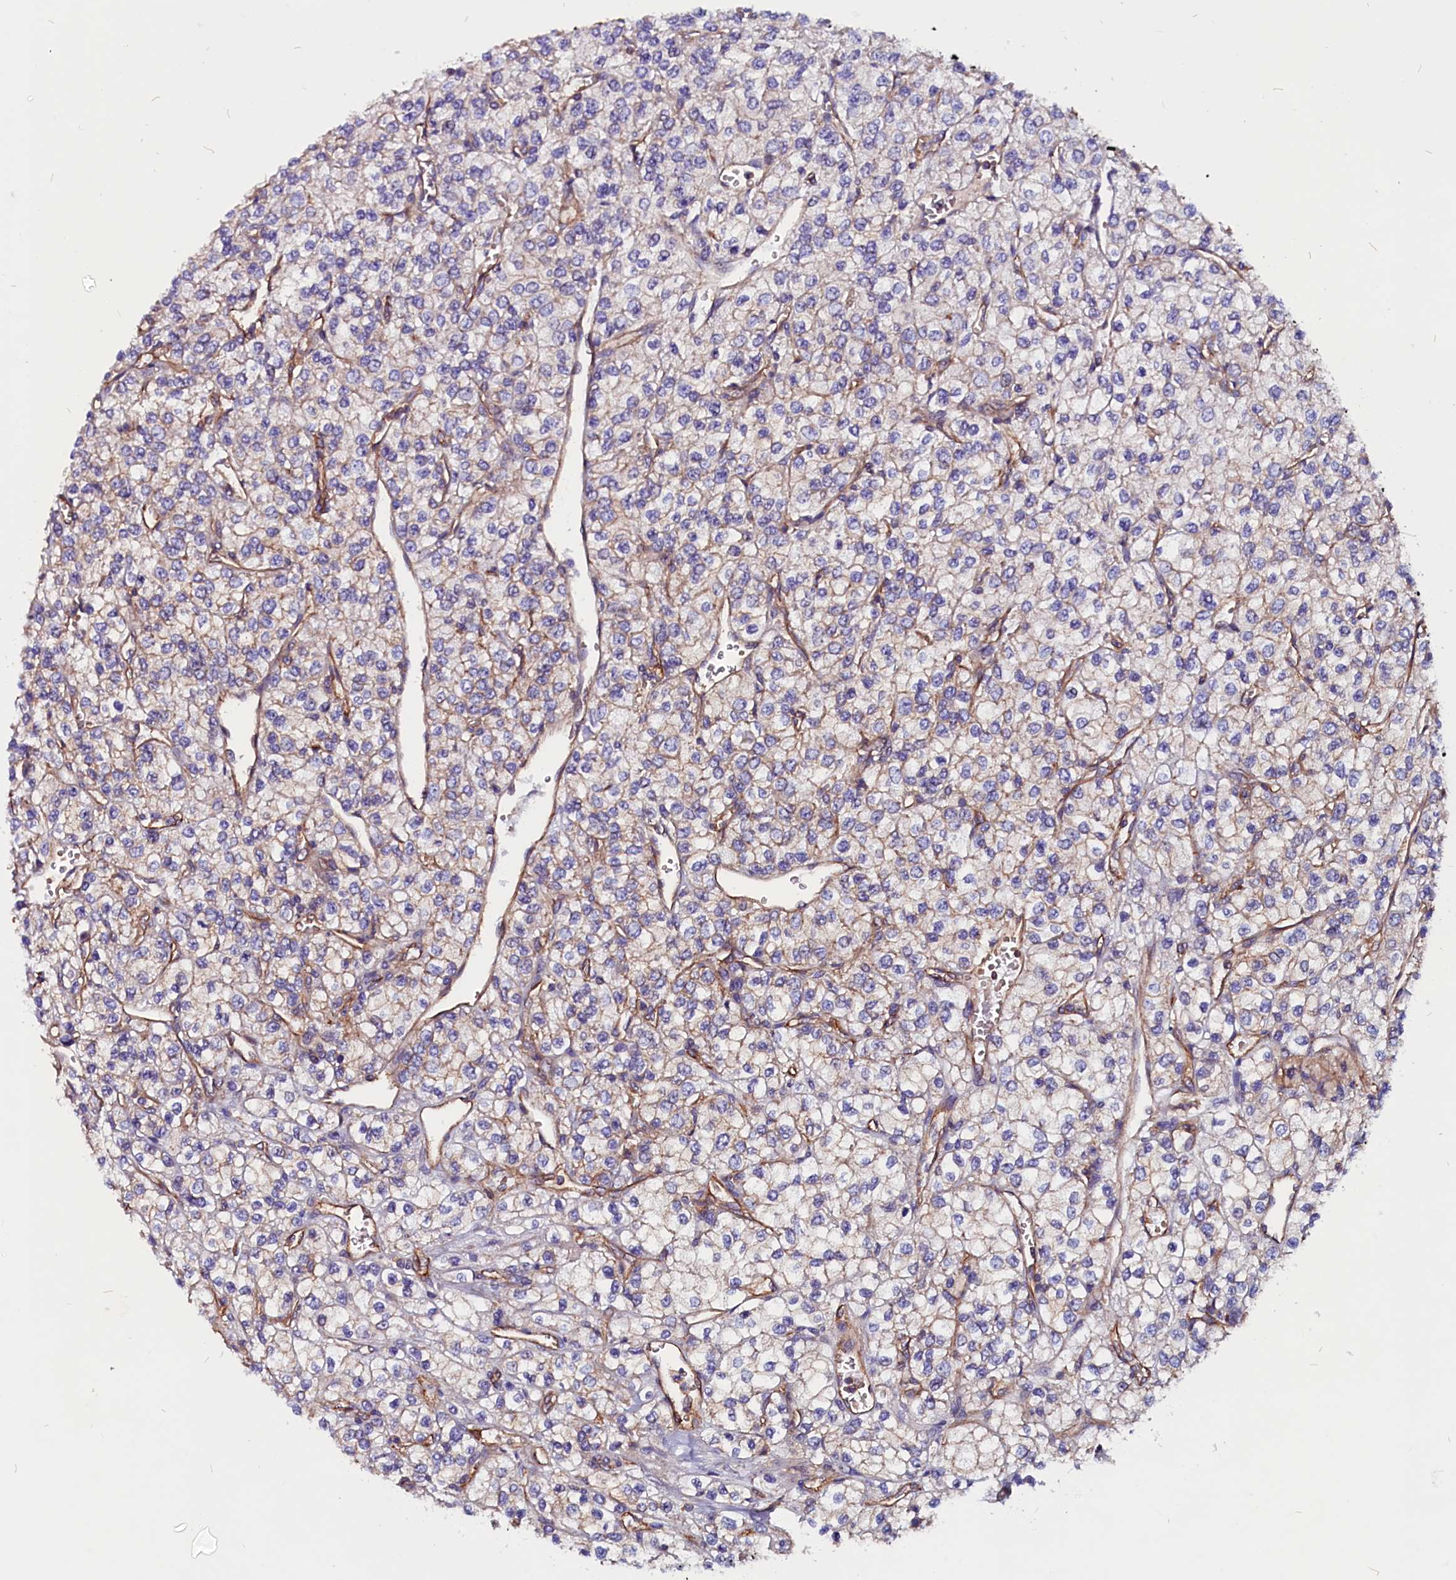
{"staining": {"intensity": "weak", "quantity": "25%-75%", "location": "cytoplasmic/membranous"}, "tissue": "renal cancer", "cell_type": "Tumor cells", "image_type": "cancer", "snomed": [{"axis": "morphology", "description": "Adenocarcinoma, NOS"}, {"axis": "topography", "description": "Kidney"}], "caption": "Brown immunohistochemical staining in human renal cancer (adenocarcinoma) demonstrates weak cytoplasmic/membranous positivity in about 25%-75% of tumor cells. The staining was performed using DAB to visualize the protein expression in brown, while the nuclei were stained in blue with hematoxylin (Magnification: 20x).", "gene": "ZNF749", "patient": {"sex": "male", "age": 80}}